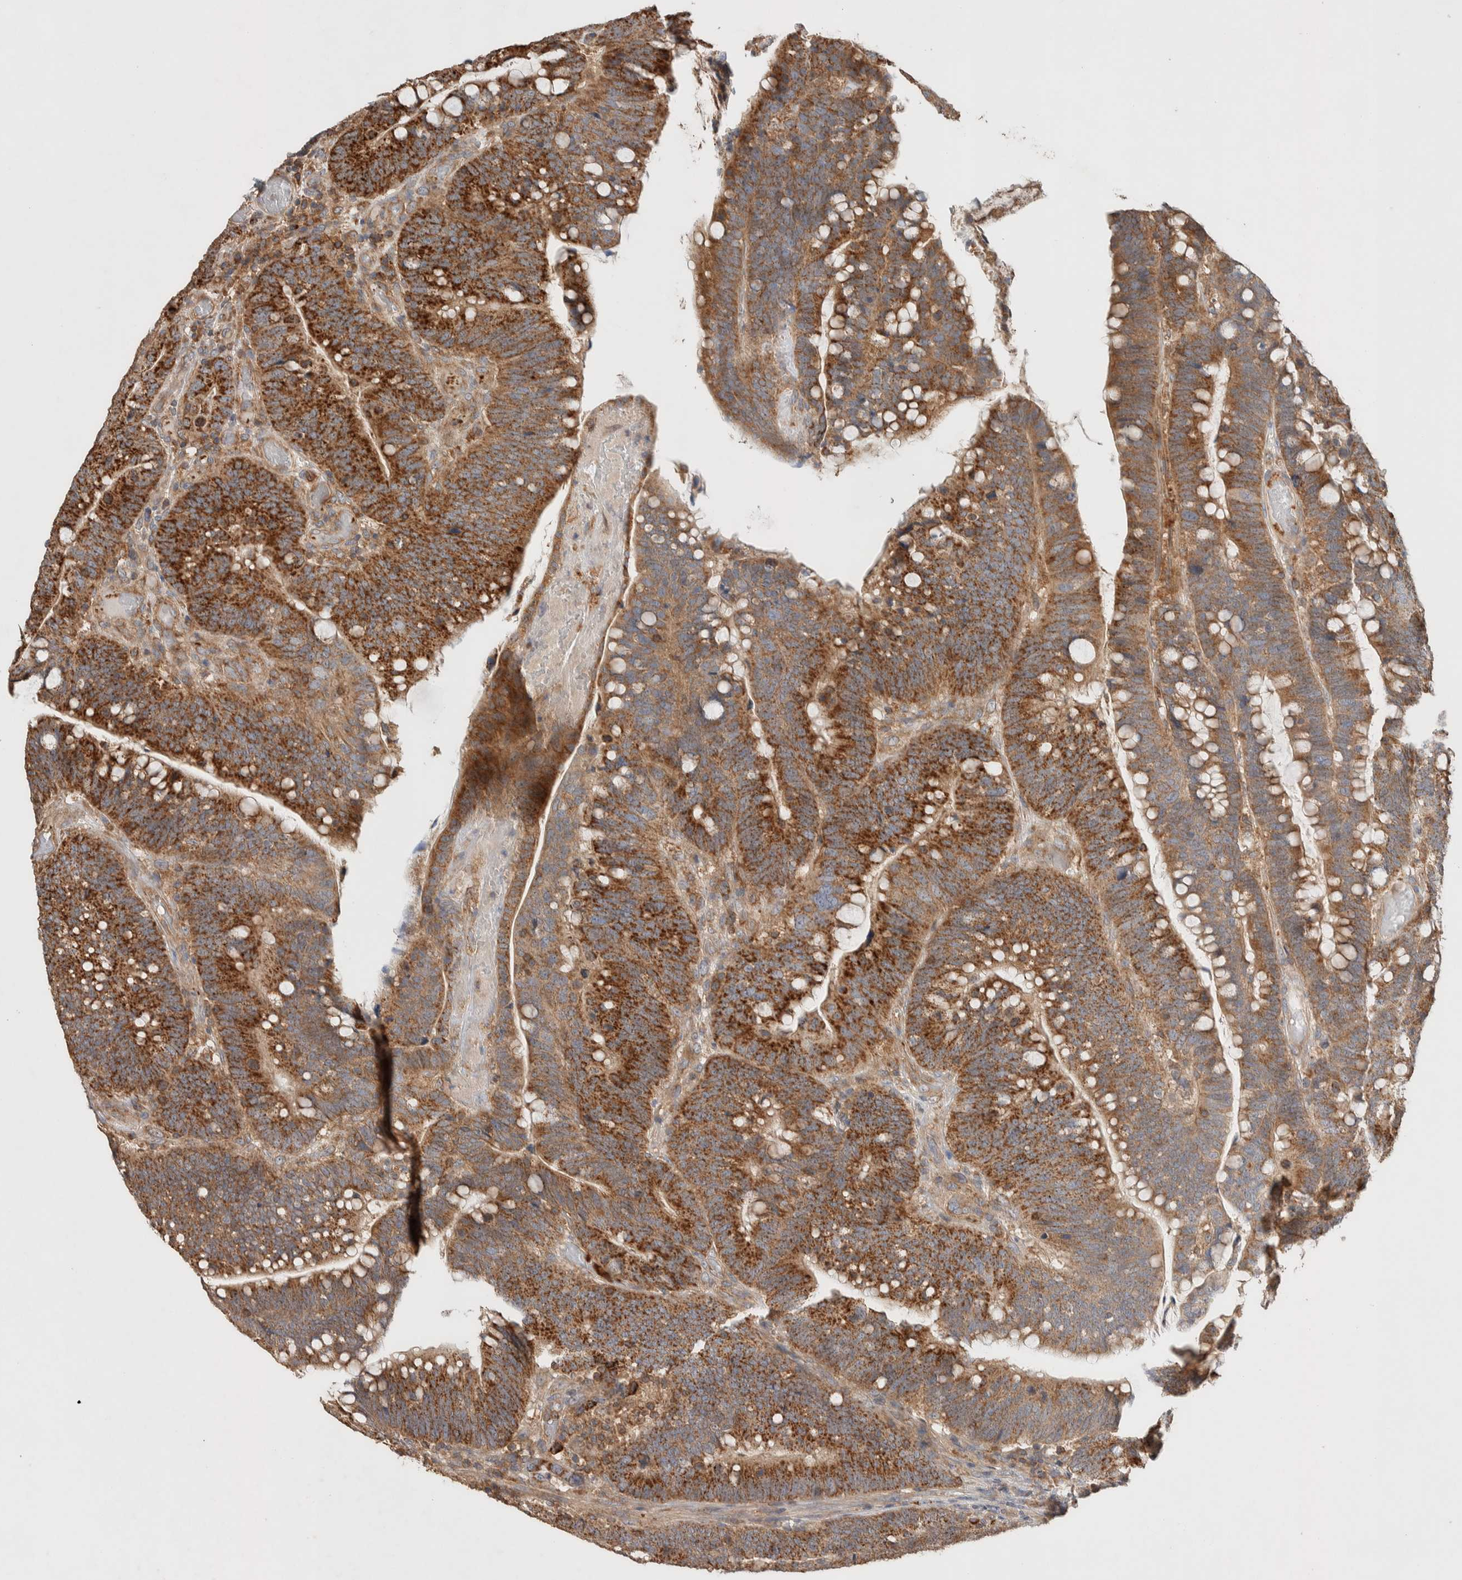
{"staining": {"intensity": "strong", "quantity": ">75%", "location": "cytoplasmic/membranous"}, "tissue": "colorectal cancer", "cell_type": "Tumor cells", "image_type": "cancer", "snomed": [{"axis": "morphology", "description": "Normal tissue, NOS"}, {"axis": "morphology", "description": "Adenocarcinoma, NOS"}, {"axis": "topography", "description": "Colon"}], "caption": "This image shows immunohistochemistry (IHC) staining of colorectal cancer (adenocarcinoma), with high strong cytoplasmic/membranous positivity in about >75% of tumor cells.", "gene": "DEPTOR", "patient": {"sex": "female", "age": 66}}